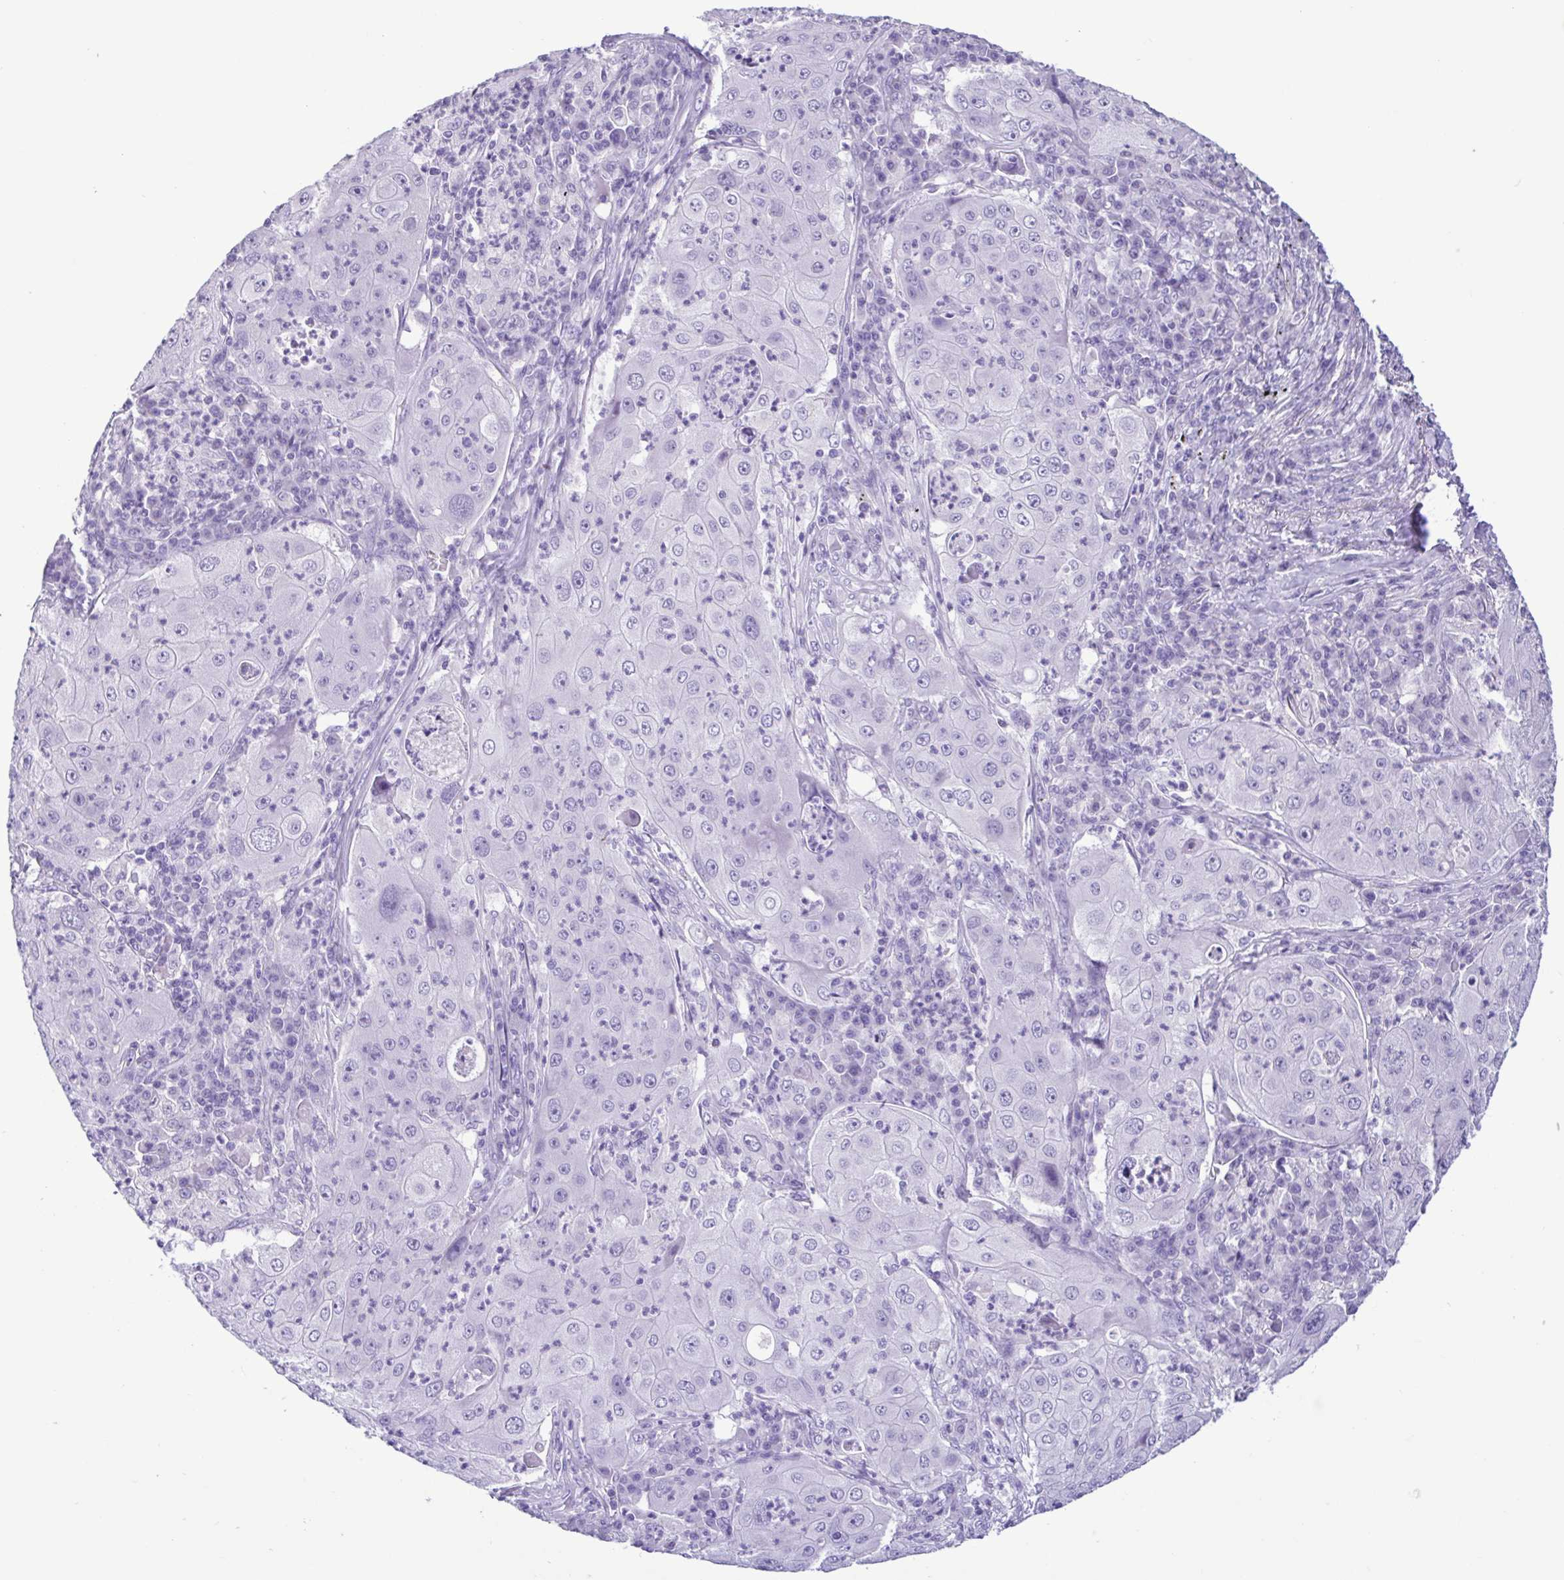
{"staining": {"intensity": "negative", "quantity": "none", "location": "none"}, "tissue": "lung cancer", "cell_type": "Tumor cells", "image_type": "cancer", "snomed": [{"axis": "morphology", "description": "Squamous cell carcinoma, NOS"}, {"axis": "topography", "description": "Lung"}], "caption": "An IHC image of lung squamous cell carcinoma is shown. There is no staining in tumor cells of lung squamous cell carcinoma.", "gene": "CBY2", "patient": {"sex": "female", "age": 59}}